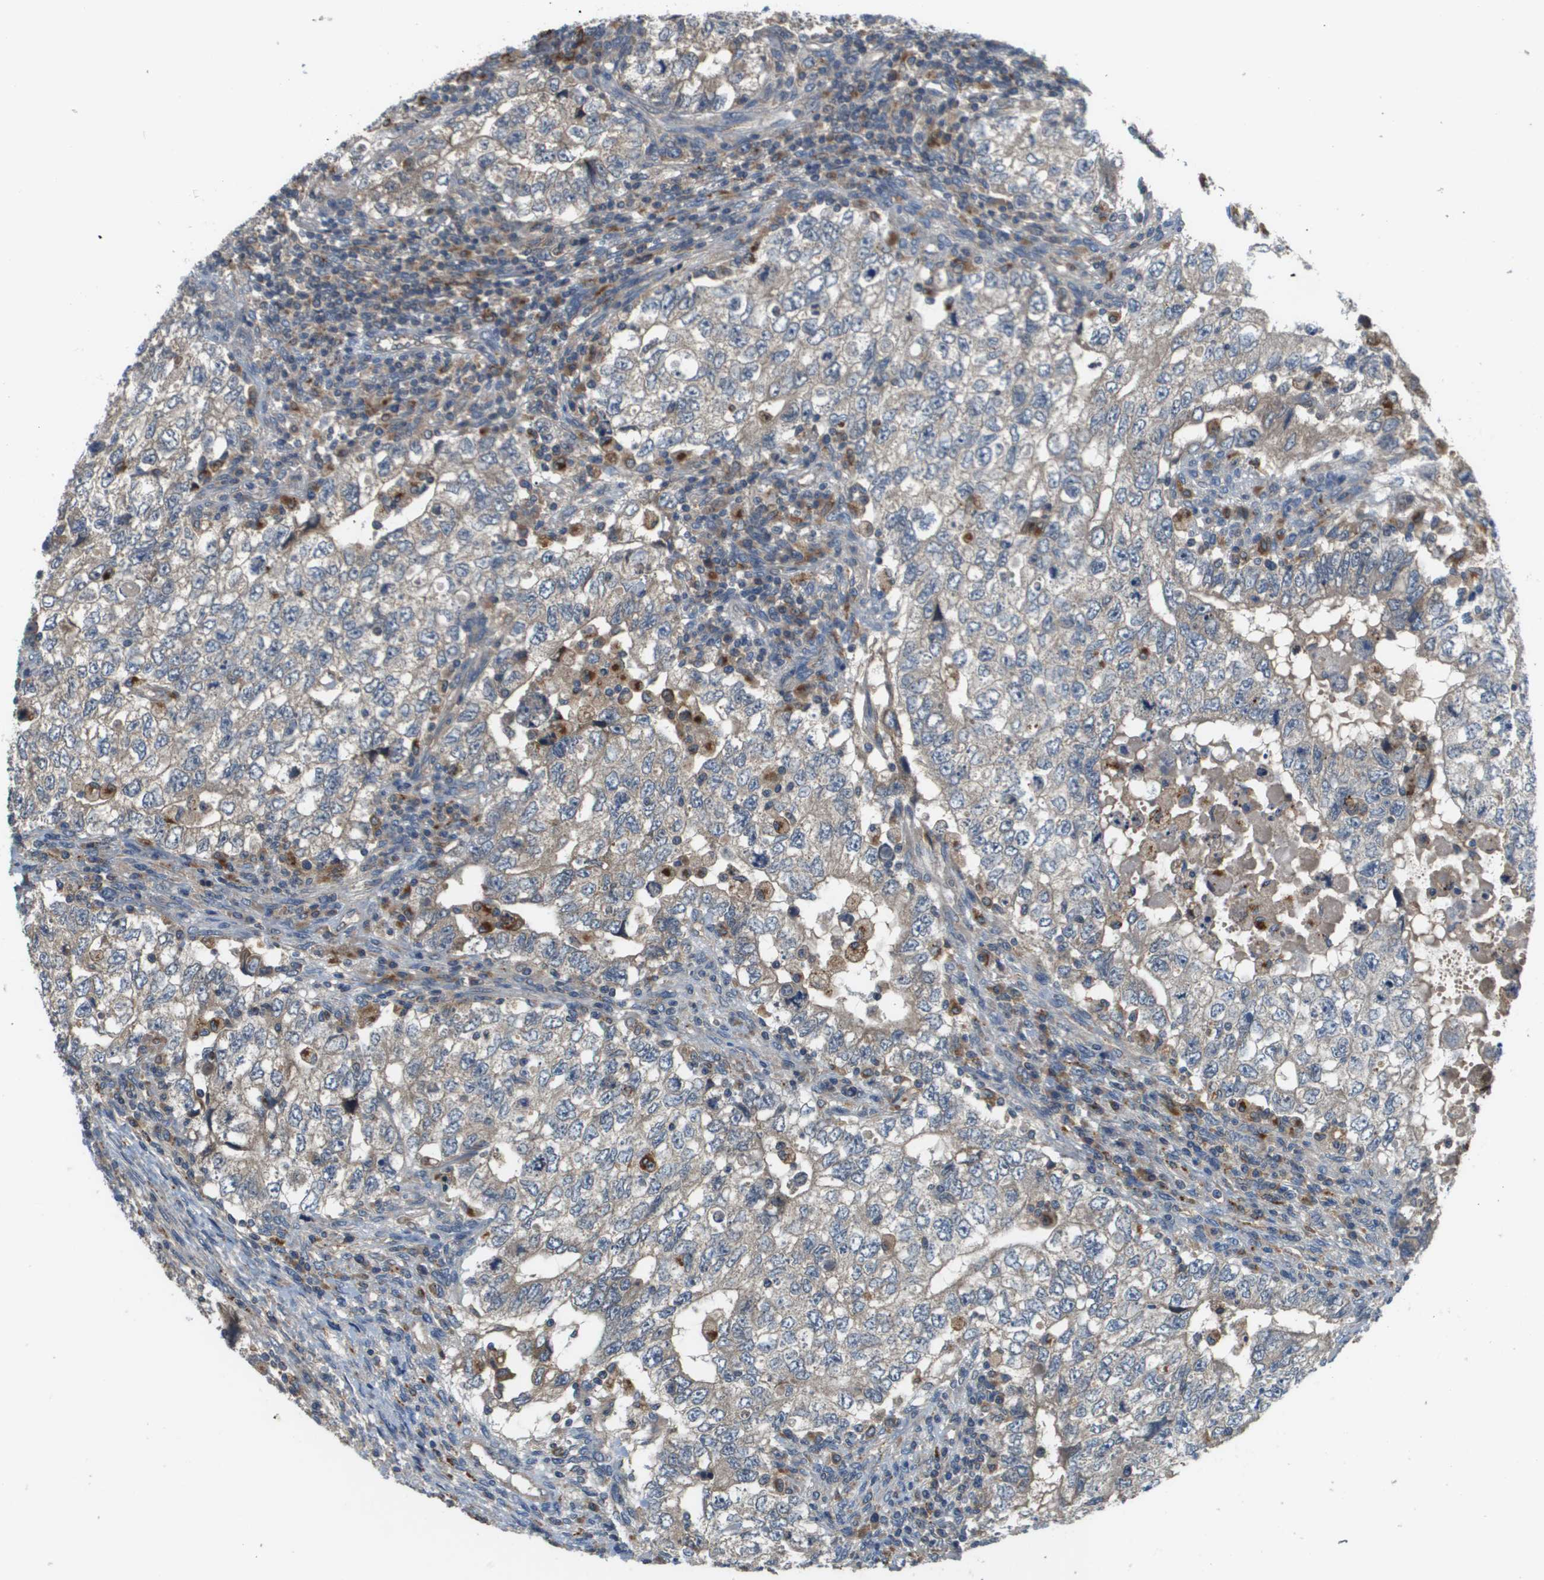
{"staining": {"intensity": "negative", "quantity": "none", "location": "none"}, "tissue": "testis cancer", "cell_type": "Tumor cells", "image_type": "cancer", "snomed": [{"axis": "morphology", "description": "Carcinoma, Embryonal, NOS"}, {"axis": "topography", "description": "Testis"}], "caption": "Human testis cancer stained for a protein using IHC shows no positivity in tumor cells.", "gene": "SLC25A20", "patient": {"sex": "male", "age": 36}}